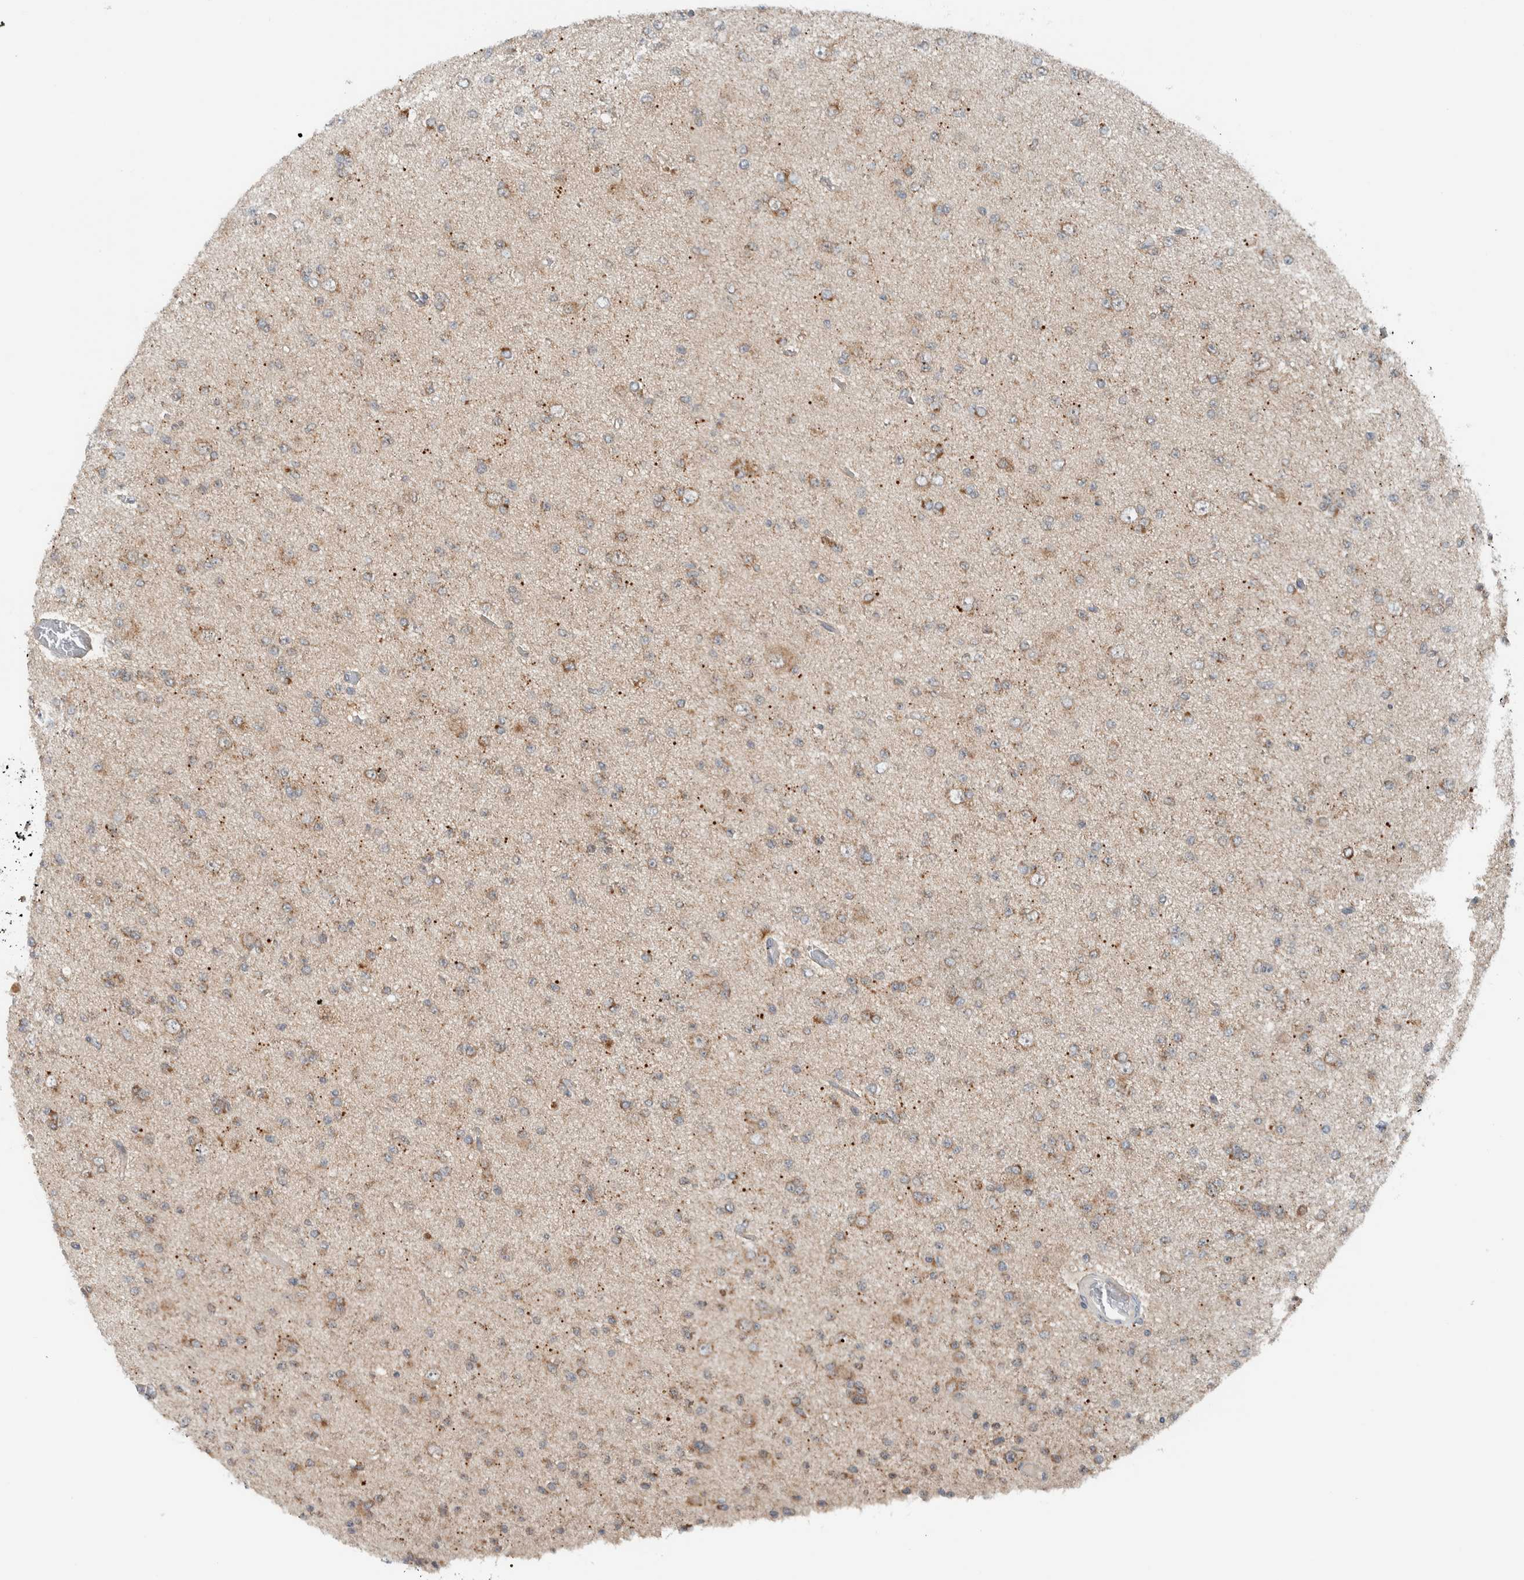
{"staining": {"intensity": "weak", "quantity": ">75%", "location": "cytoplasmic/membranous"}, "tissue": "glioma", "cell_type": "Tumor cells", "image_type": "cancer", "snomed": [{"axis": "morphology", "description": "Glioma, malignant, Low grade"}, {"axis": "topography", "description": "Brain"}], "caption": "A brown stain highlights weak cytoplasmic/membranous positivity of a protein in human glioma tumor cells.", "gene": "RERE", "patient": {"sex": "female", "age": 22}}